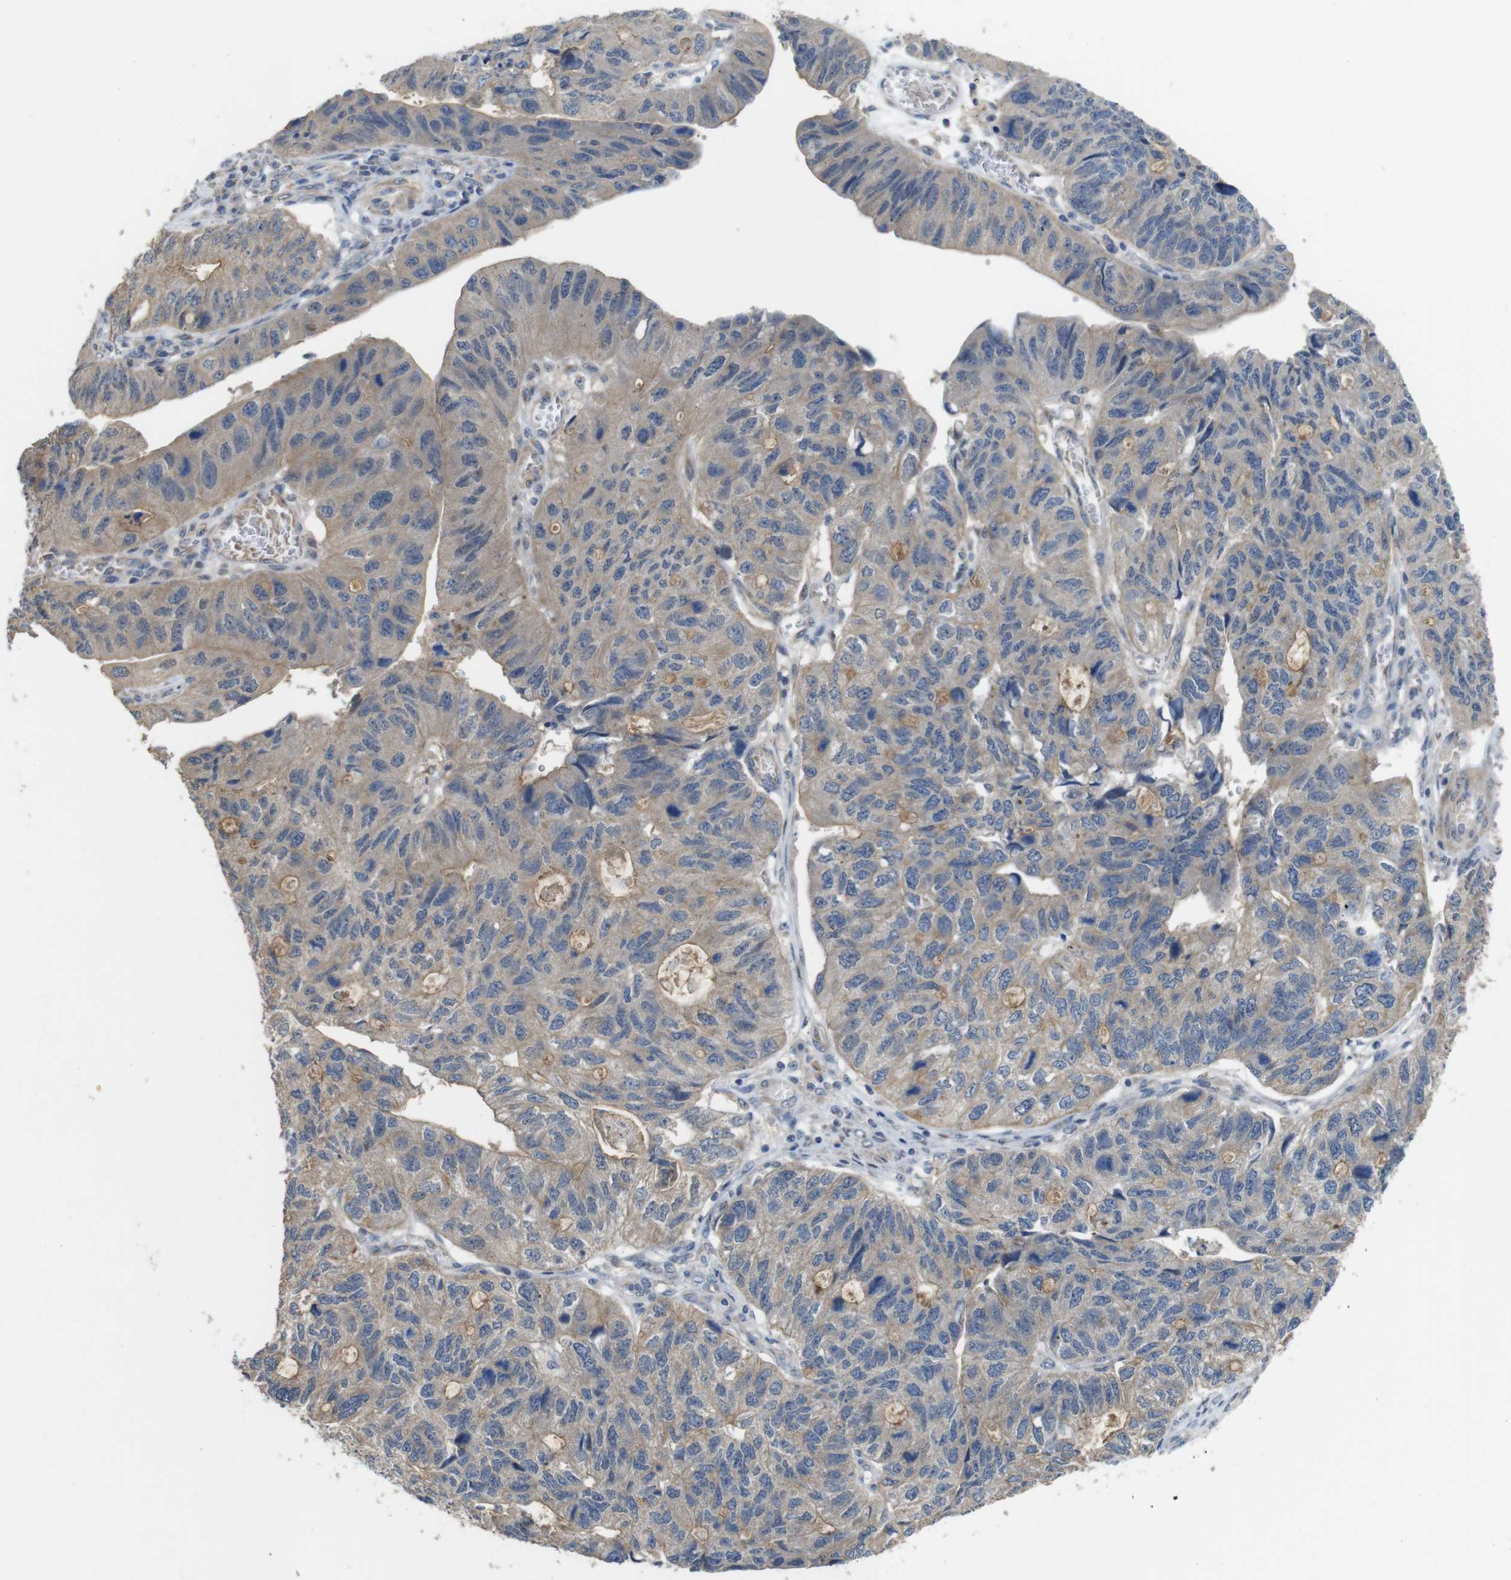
{"staining": {"intensity": "weak", "quantity": ">75%", "location": "cytoplasmic/membranous"}, "tissue": "stomach cancer", "cell_type": "Tumor cells", "image_type": "cancer", "snomed": [{"axis": "morphology", "description": "Adenocarcinoma, NOS"}, {"axis": "topography", "description": "Stomach"}], "caption": "Immunohistochemical staining of adenocarcinoma (stomach) exhibits weak cytoplasmic/membranous protein staining in about >75% of tumor cells. (Brightfield microscopy of DAB IHC at high magnification).", "gene": "CDC34", "patient": {"sex": "male", "age": 59}}